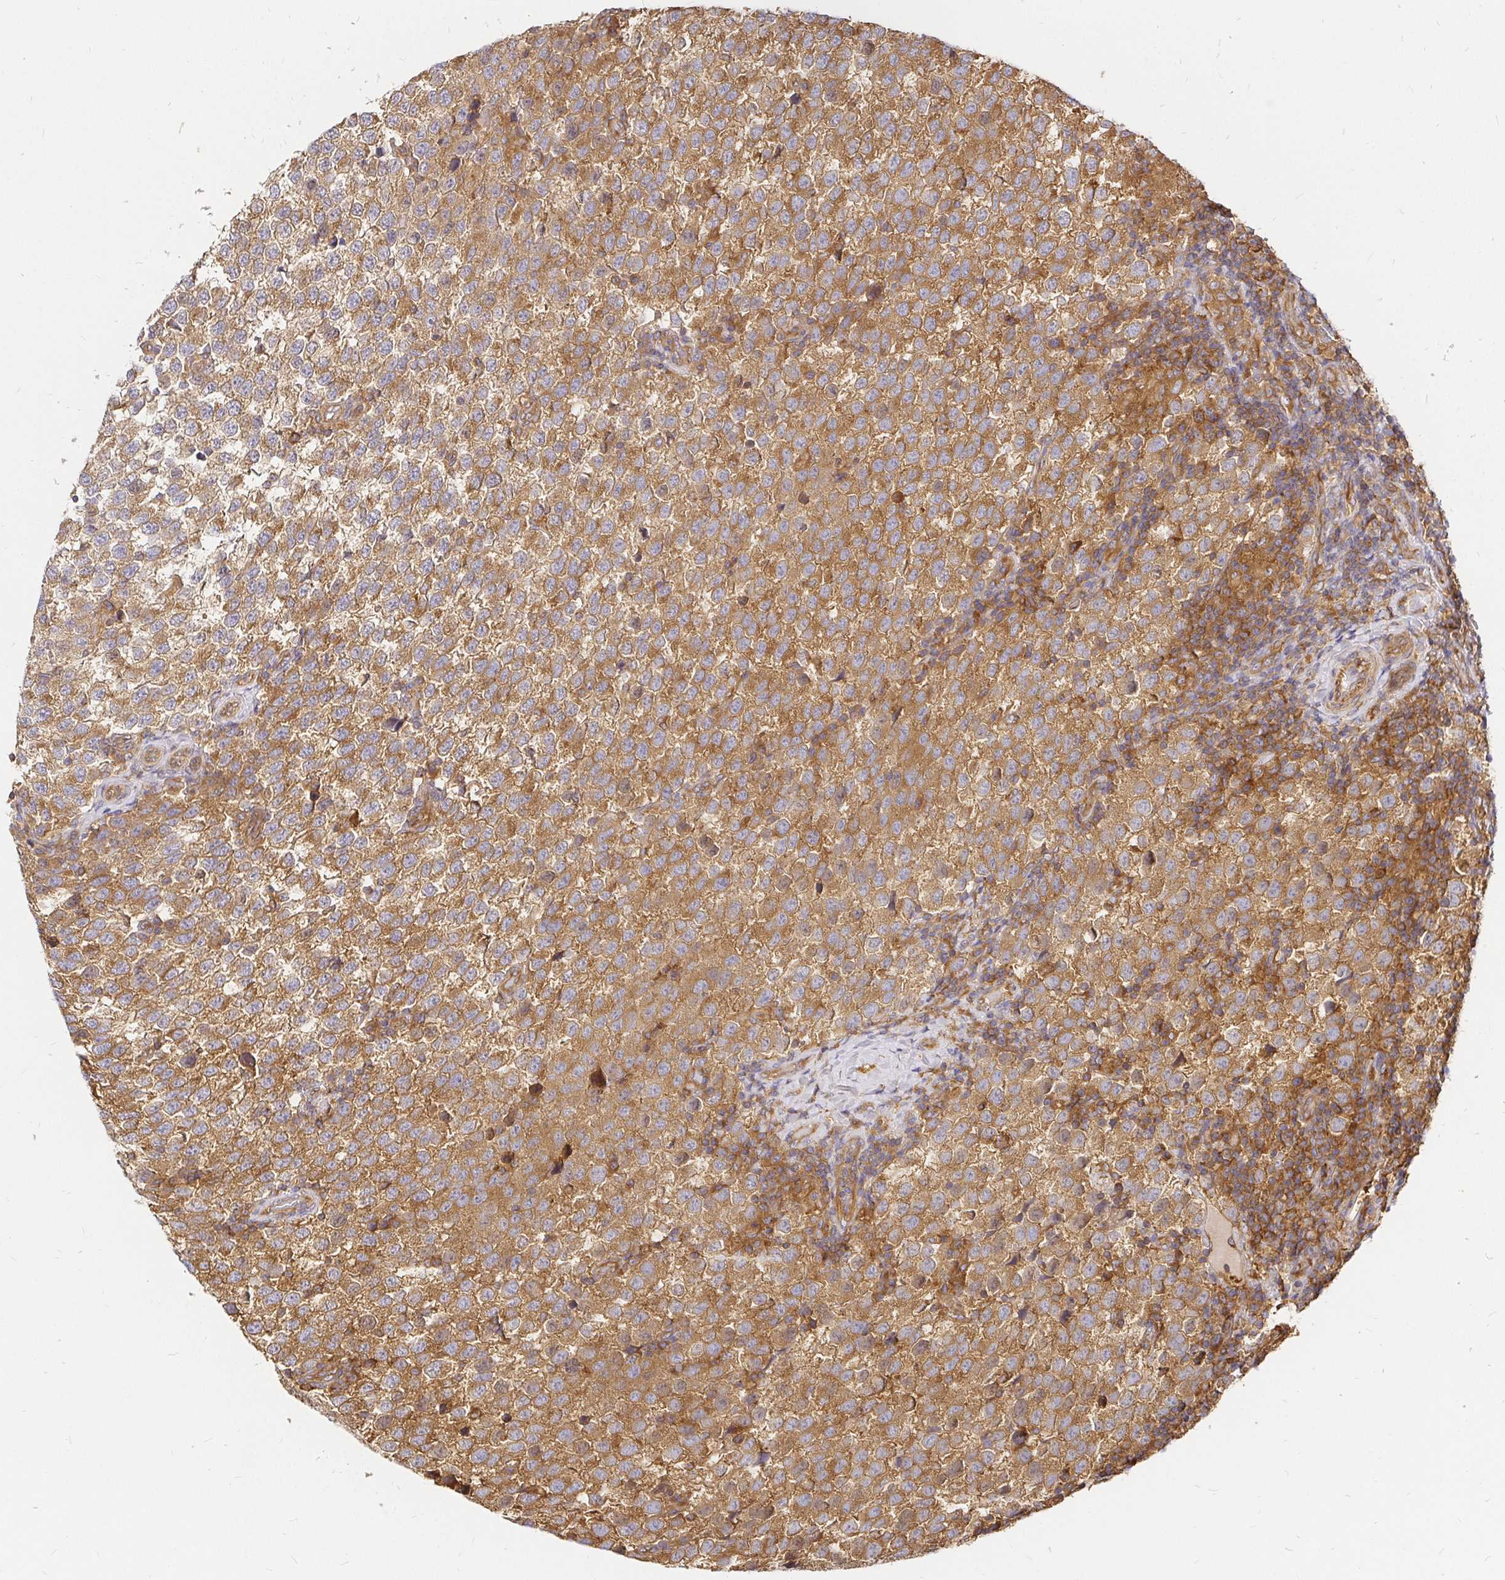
{"staining": {"intensity": "moderate", "quantity": "25%-75%", "location": "cytoplasmic/membranous"}, "tissue": "testis cancer", "cell_type": "Tumor cells", "image_type": "cancer", "snomed": [{"axis": "morphology", "description": "Seminoma, NOS"}, {"axis": "topography", "description": "Testis"}], "caption": "Immunohistochemistry (IHC) histopathology image of neoplastic tissue: human seminoma (testis) stained using immunohistochemistry shows medium levels of moderate protein expression localized specifically in the cytoplasmic/membranous of tumor cells, appearing as a cytoplasmic/membranous brown color.", "gene": "KIF5B", "patient": {"sex": "male", "age": 34}}